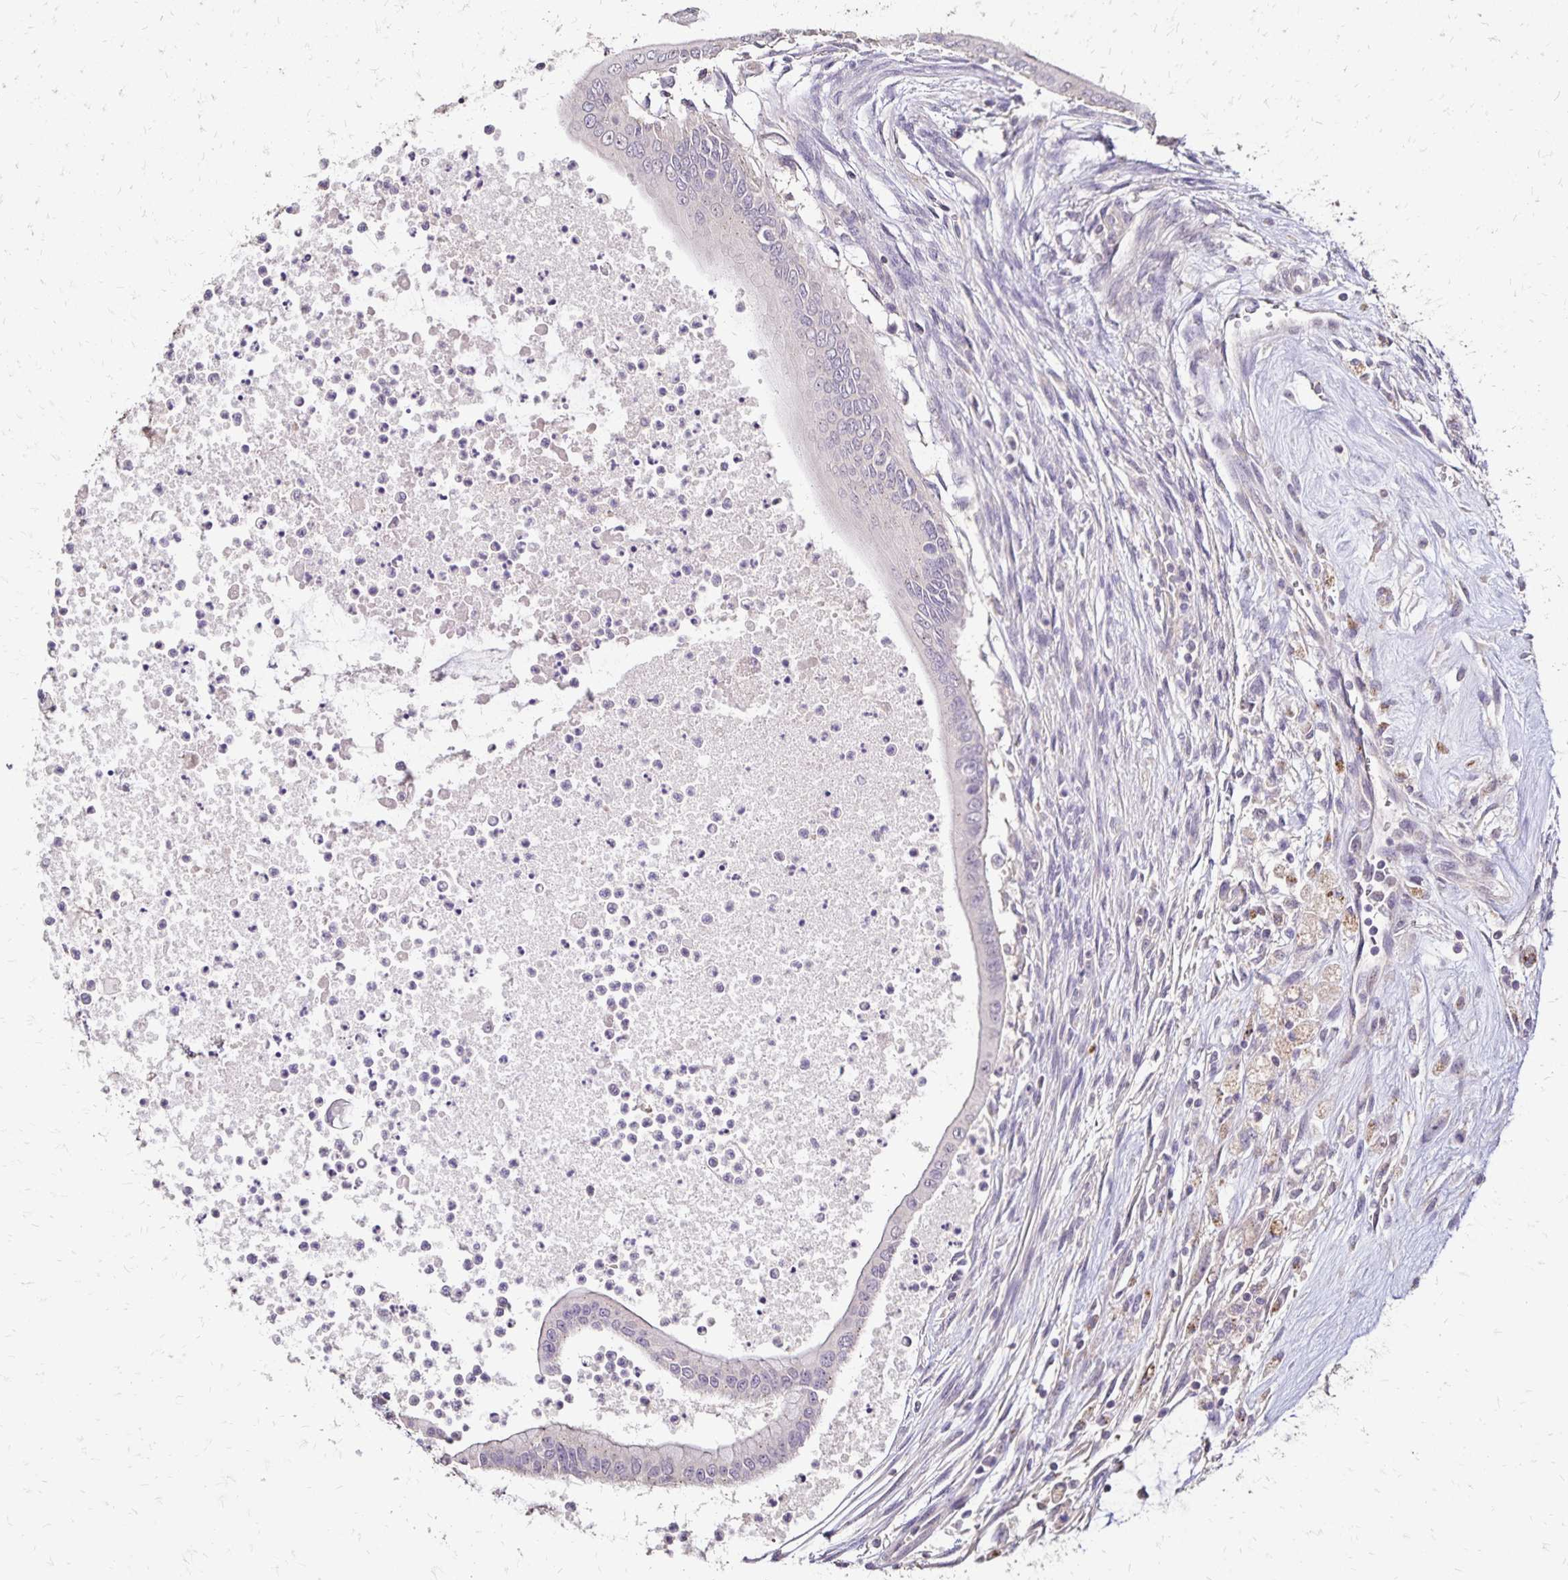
{"staining": {"intensity": "negative", "quantity": "none", "location": "none"}, "tissue": "testis cancer", "cell_type": "Tumor cells", "image_type": "cancer", "snomed": [{"axis": "morphology", "description": "Carcinoma, Embryonal, NOS"}, {"axis": "topography", "description": "Testis"}], "caption": "This is an IHC image of human testis embryonal carcinoma. There is no expression in tumor cells.", "gene": "EMC10", "patient": {"sex": "male", "age": 37}}